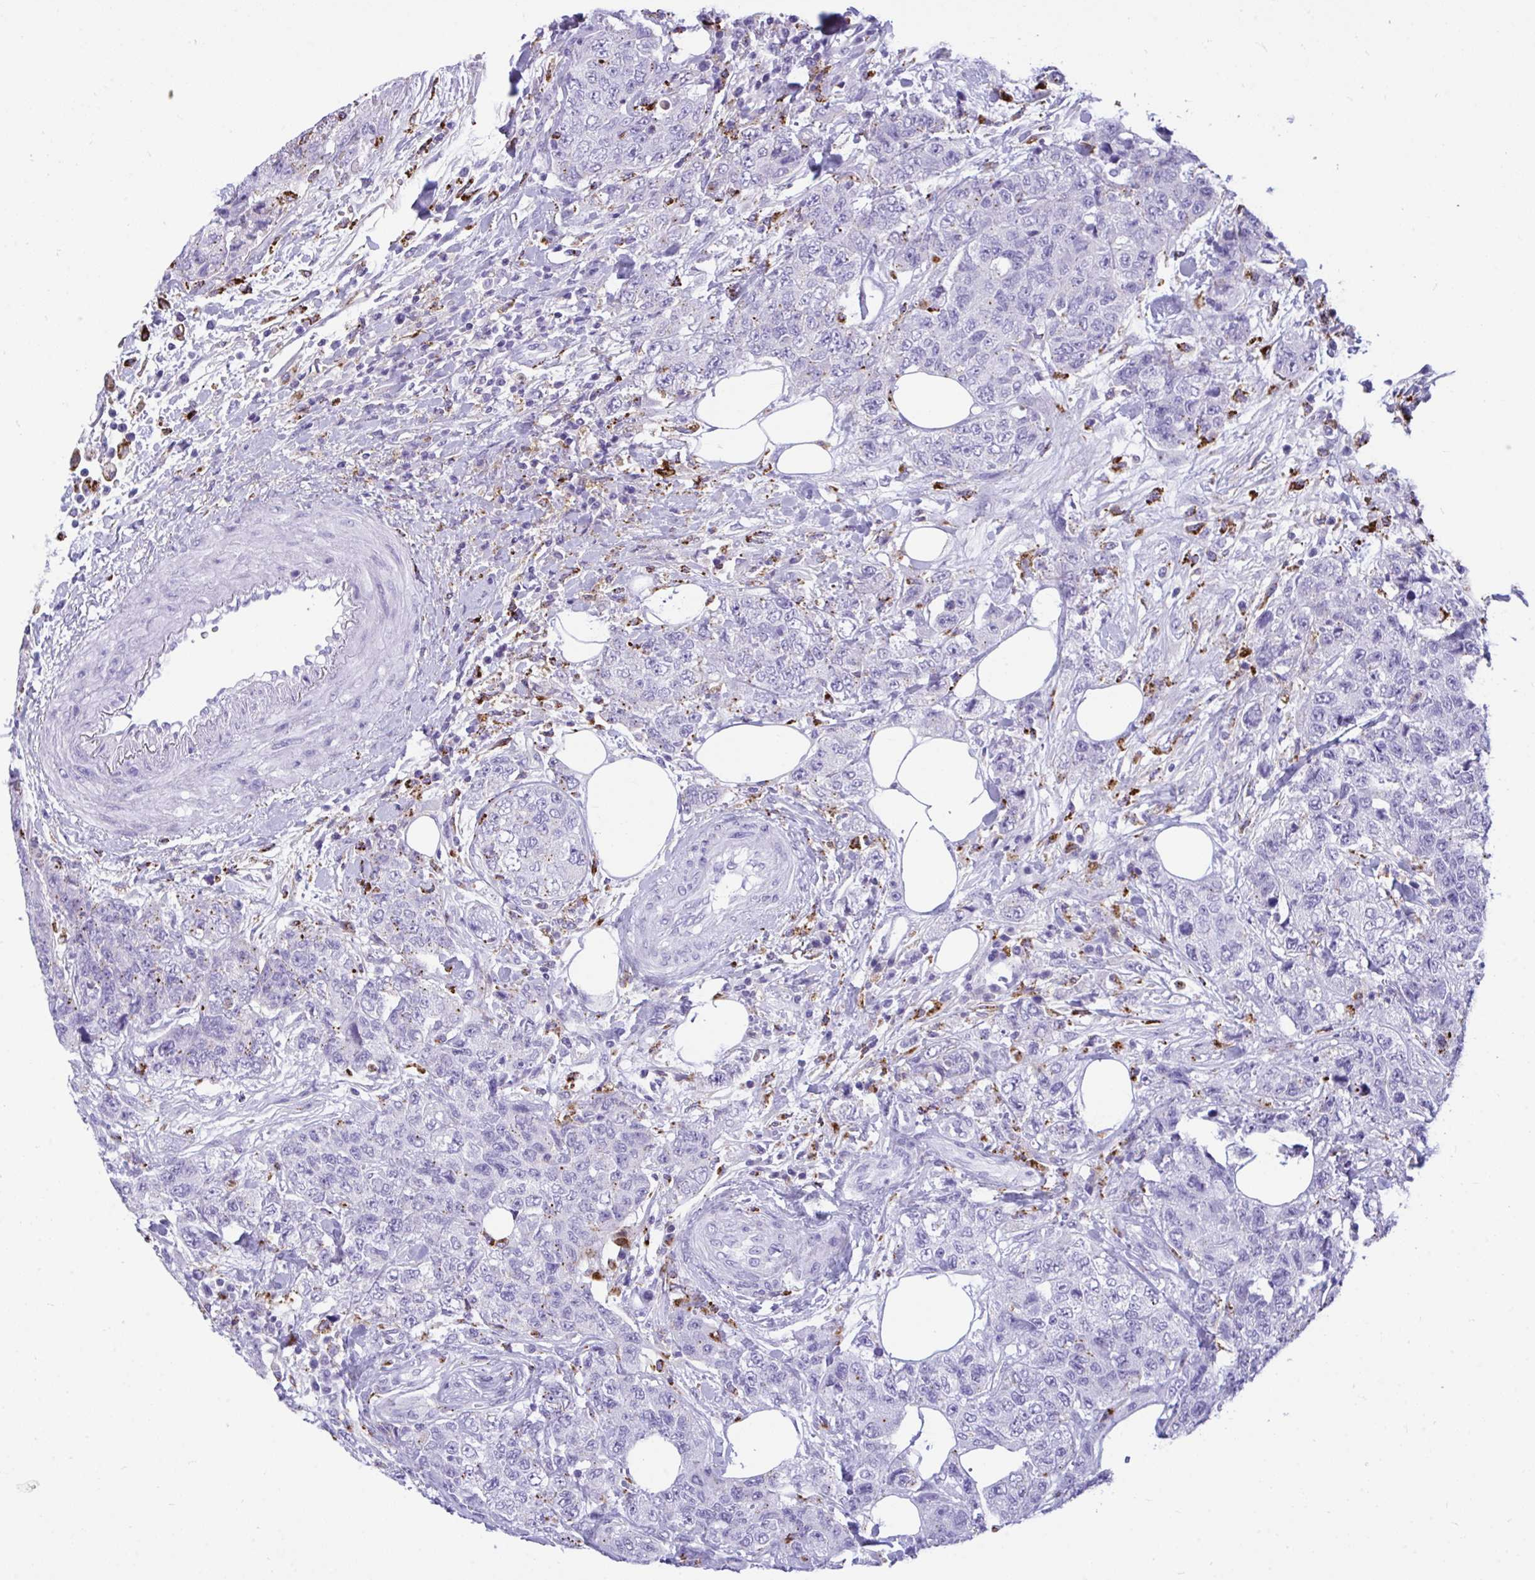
{"staining": {"intensity": "negative", "quantity": "none", "location": "none"}, "tissue": "urothelial cancer", "cell_type": "Tumor cells", "image_type": "cancer", "snomed": [{"axis": "morphology", "description": "Urothelial carcinoma, High grade"}, {"axis": "topography", "description": "Urinary bladder"}], "caption": "This is an immunohistochemistry histopathology image of urothelial carcinoma (high-grade). There is no expression in tumor cells.", "gene": "CPVL", "patient": {"sex": "female", "age": 78}}